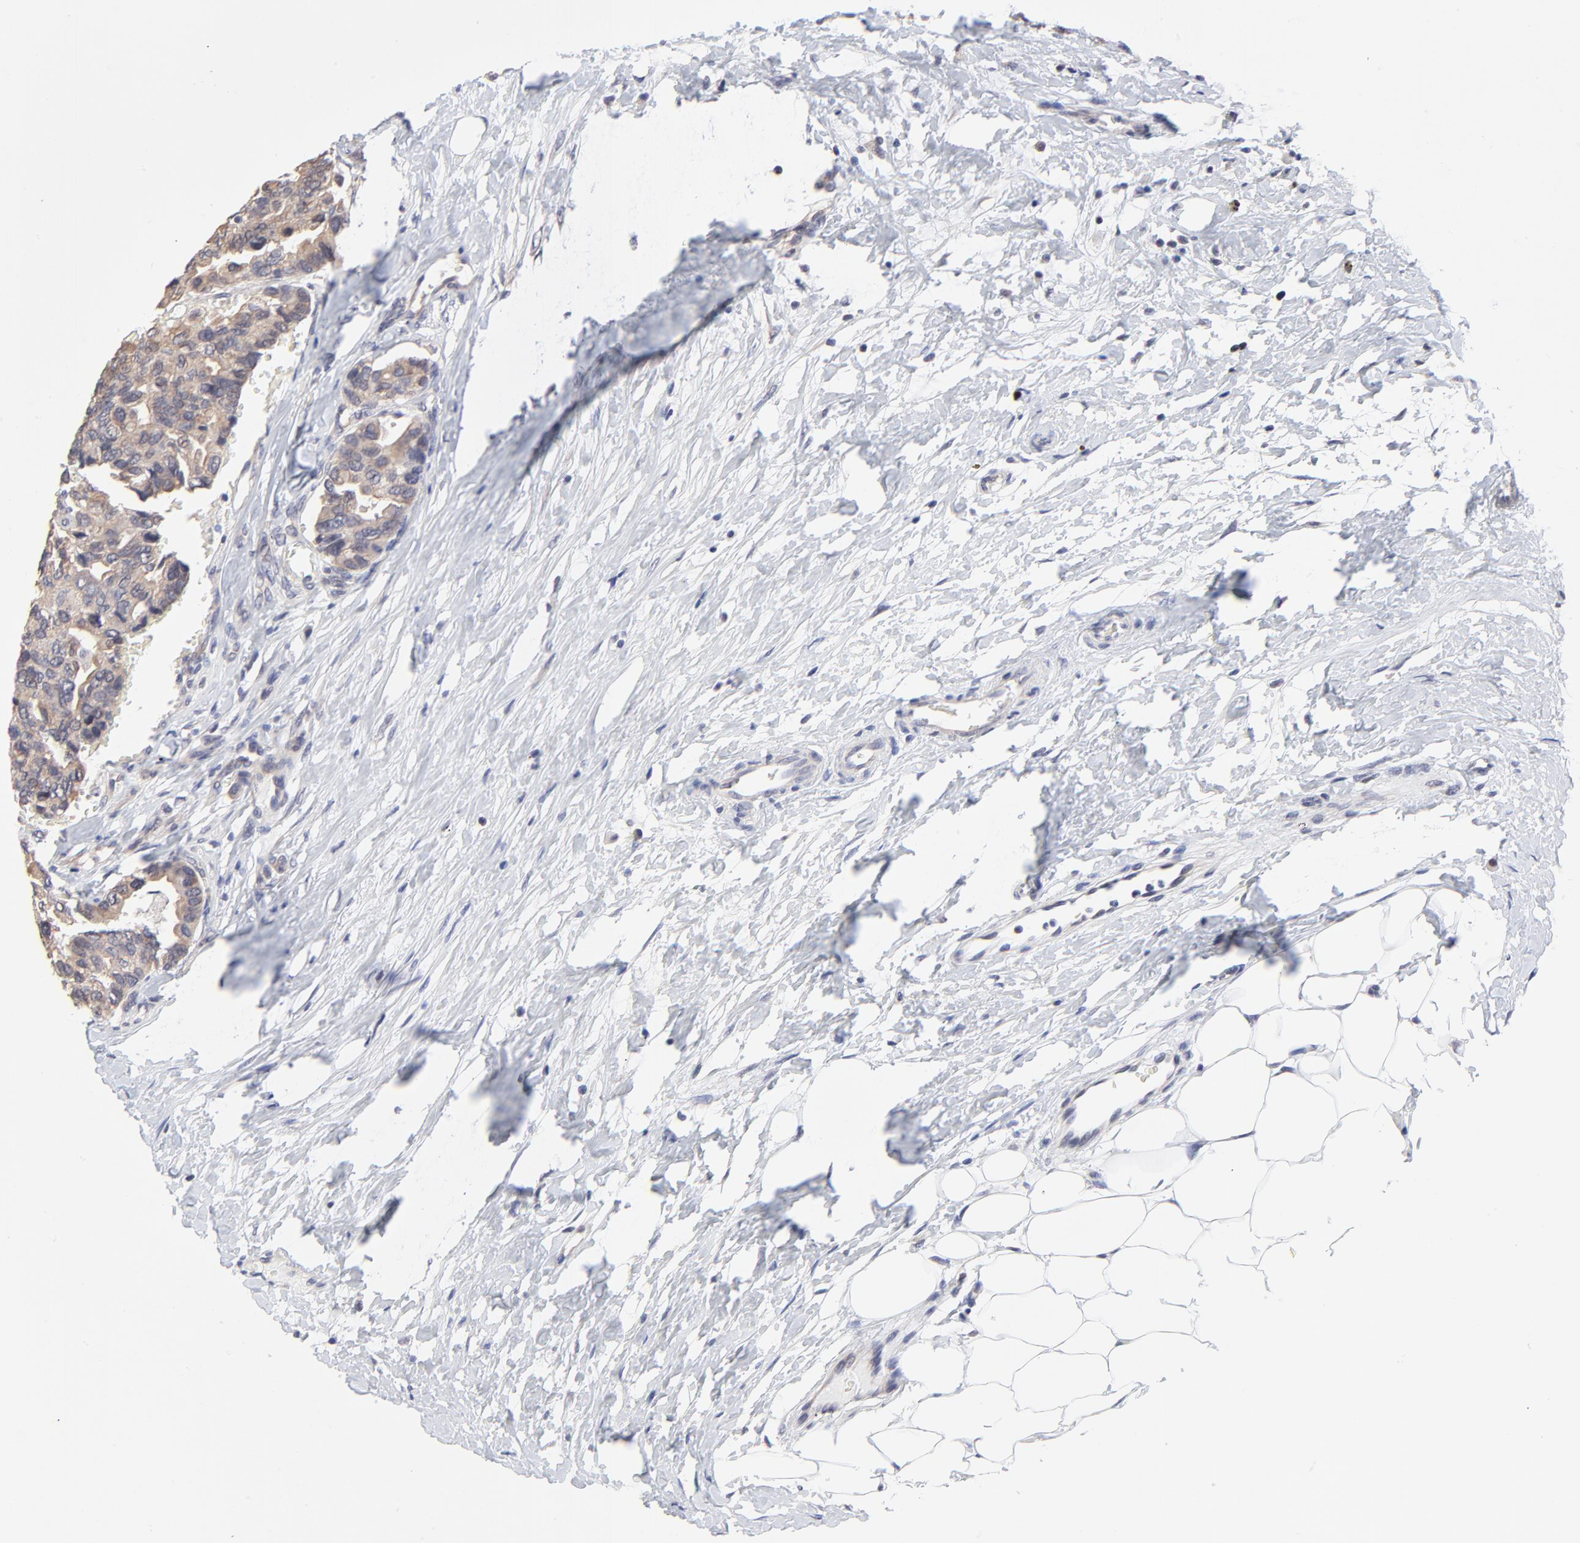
{"staining": {"intensity": "moderate", "quantity": ">75%", "location": "cytoplasmic/membranous"}, "tissue": "breast cancer", "cell_type": "Tumor cells", "image_type": "cancer", "snomed": [{"axis": "morphology", "description": "Duct carcinoma"}, {"axis": "topography", "description": "Breast"}], "caption": "Human breast cancer (invasive ductal carcinoma) stained with a brown dye demonstrates moderate cytoplasmic/membranous positive positivity in about >75% of tumor cells.", "gene": "FBXO8", "patient": {"sex": "female", "age": 69}}